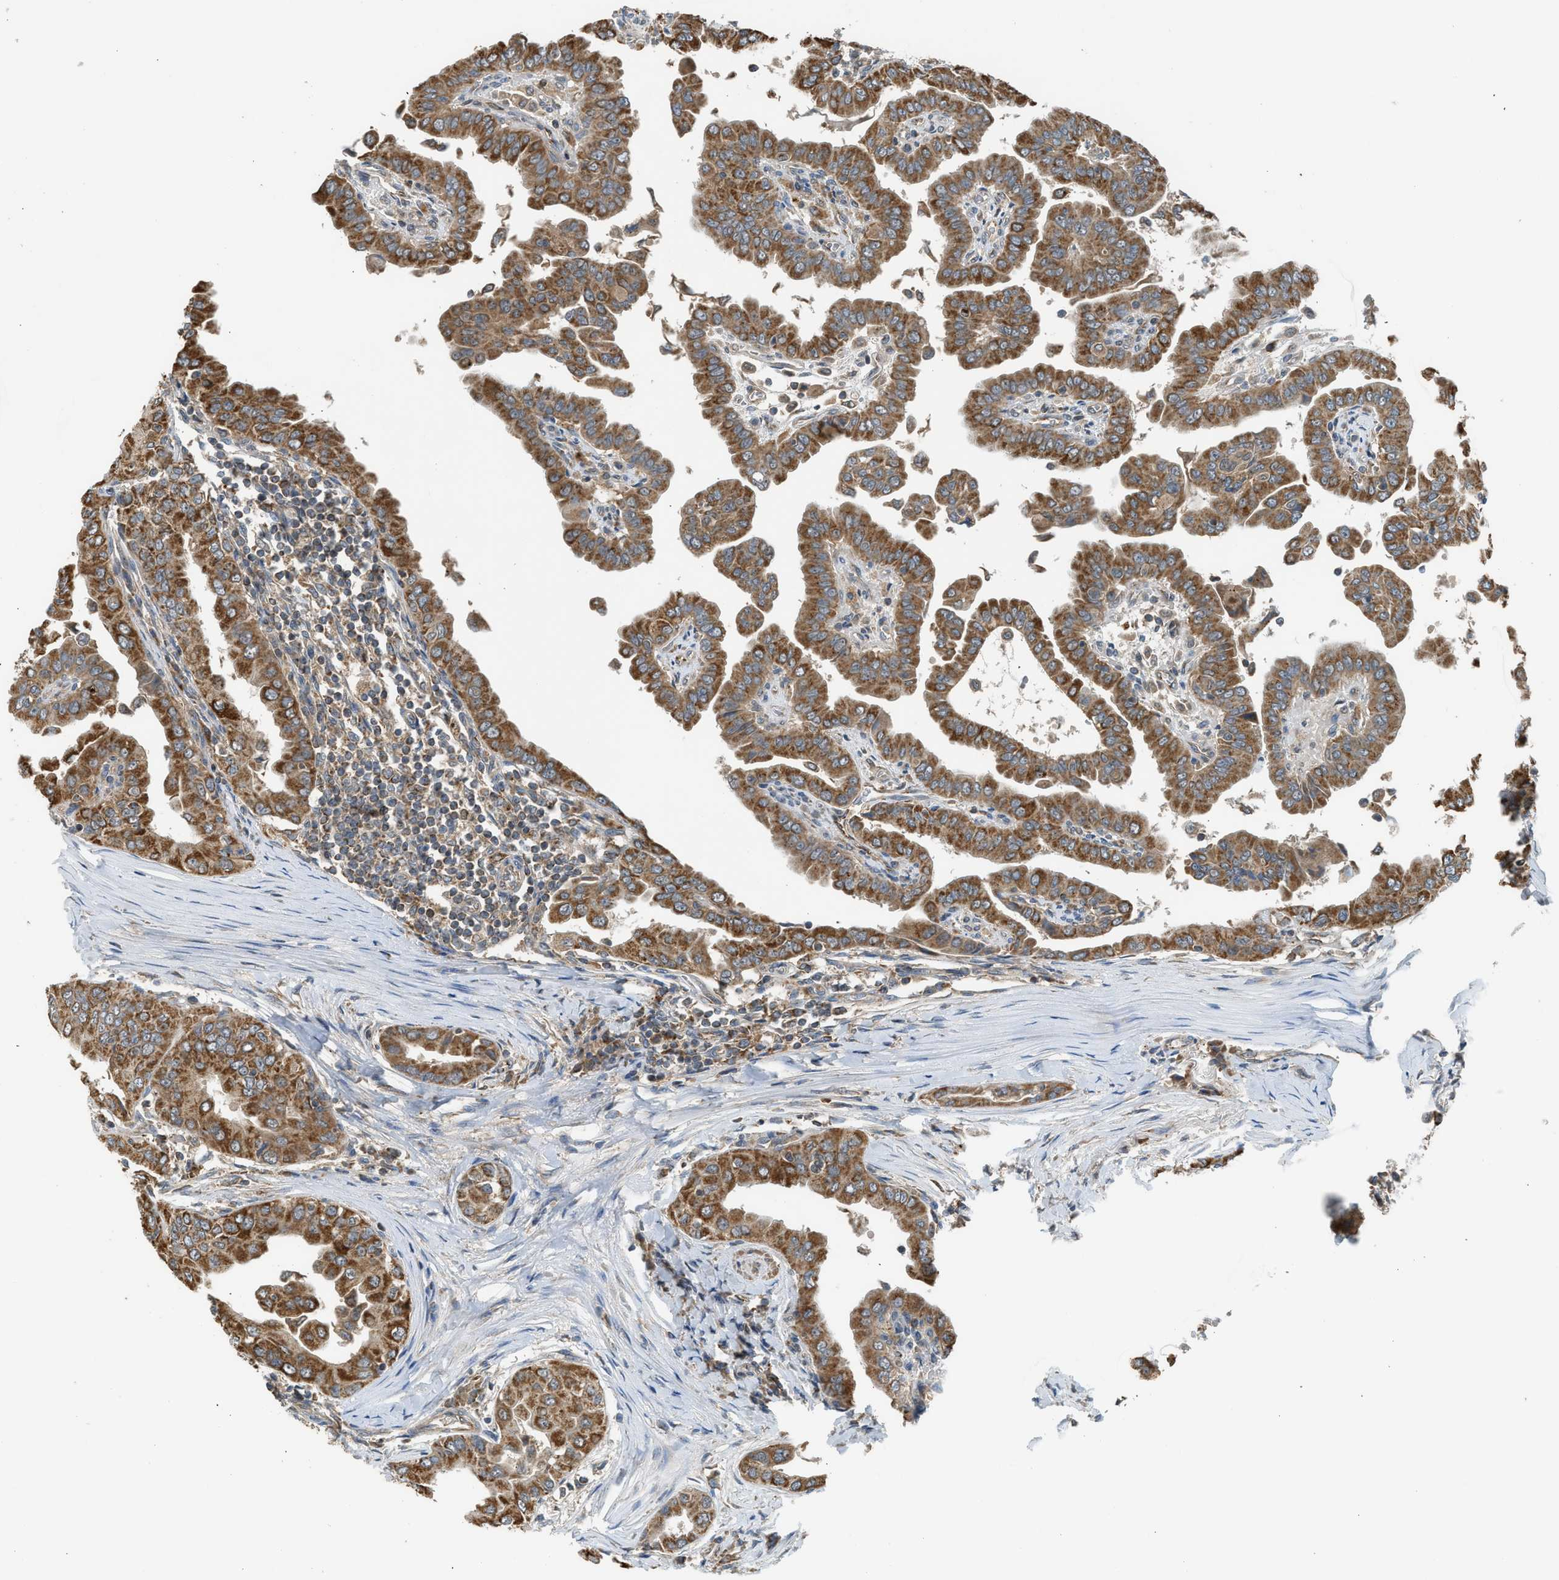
{"staining": {"intensity": "strong", "quantity": ">75%", "location": "cytoplasmic/membranous"}, "tissue": "thyroid cancer", "cell_type": "Tumor cells", "image_type": "cancer", "snomed": [{"axis": "morphology", "description": "Papillary adenocarcinoma, NOS"}, {"axis": "topography", "description": "Thyroid gland"}], "caption": "Approximately >75% of tumor cells in thyroid papillary adenocarcinoma demonstrate strong cytoplasmic/membranous protein expression as visualized by brown immunohistochemical staining.", "gene": "STARD3", "patient": {"sex": "male", "age": 33}}